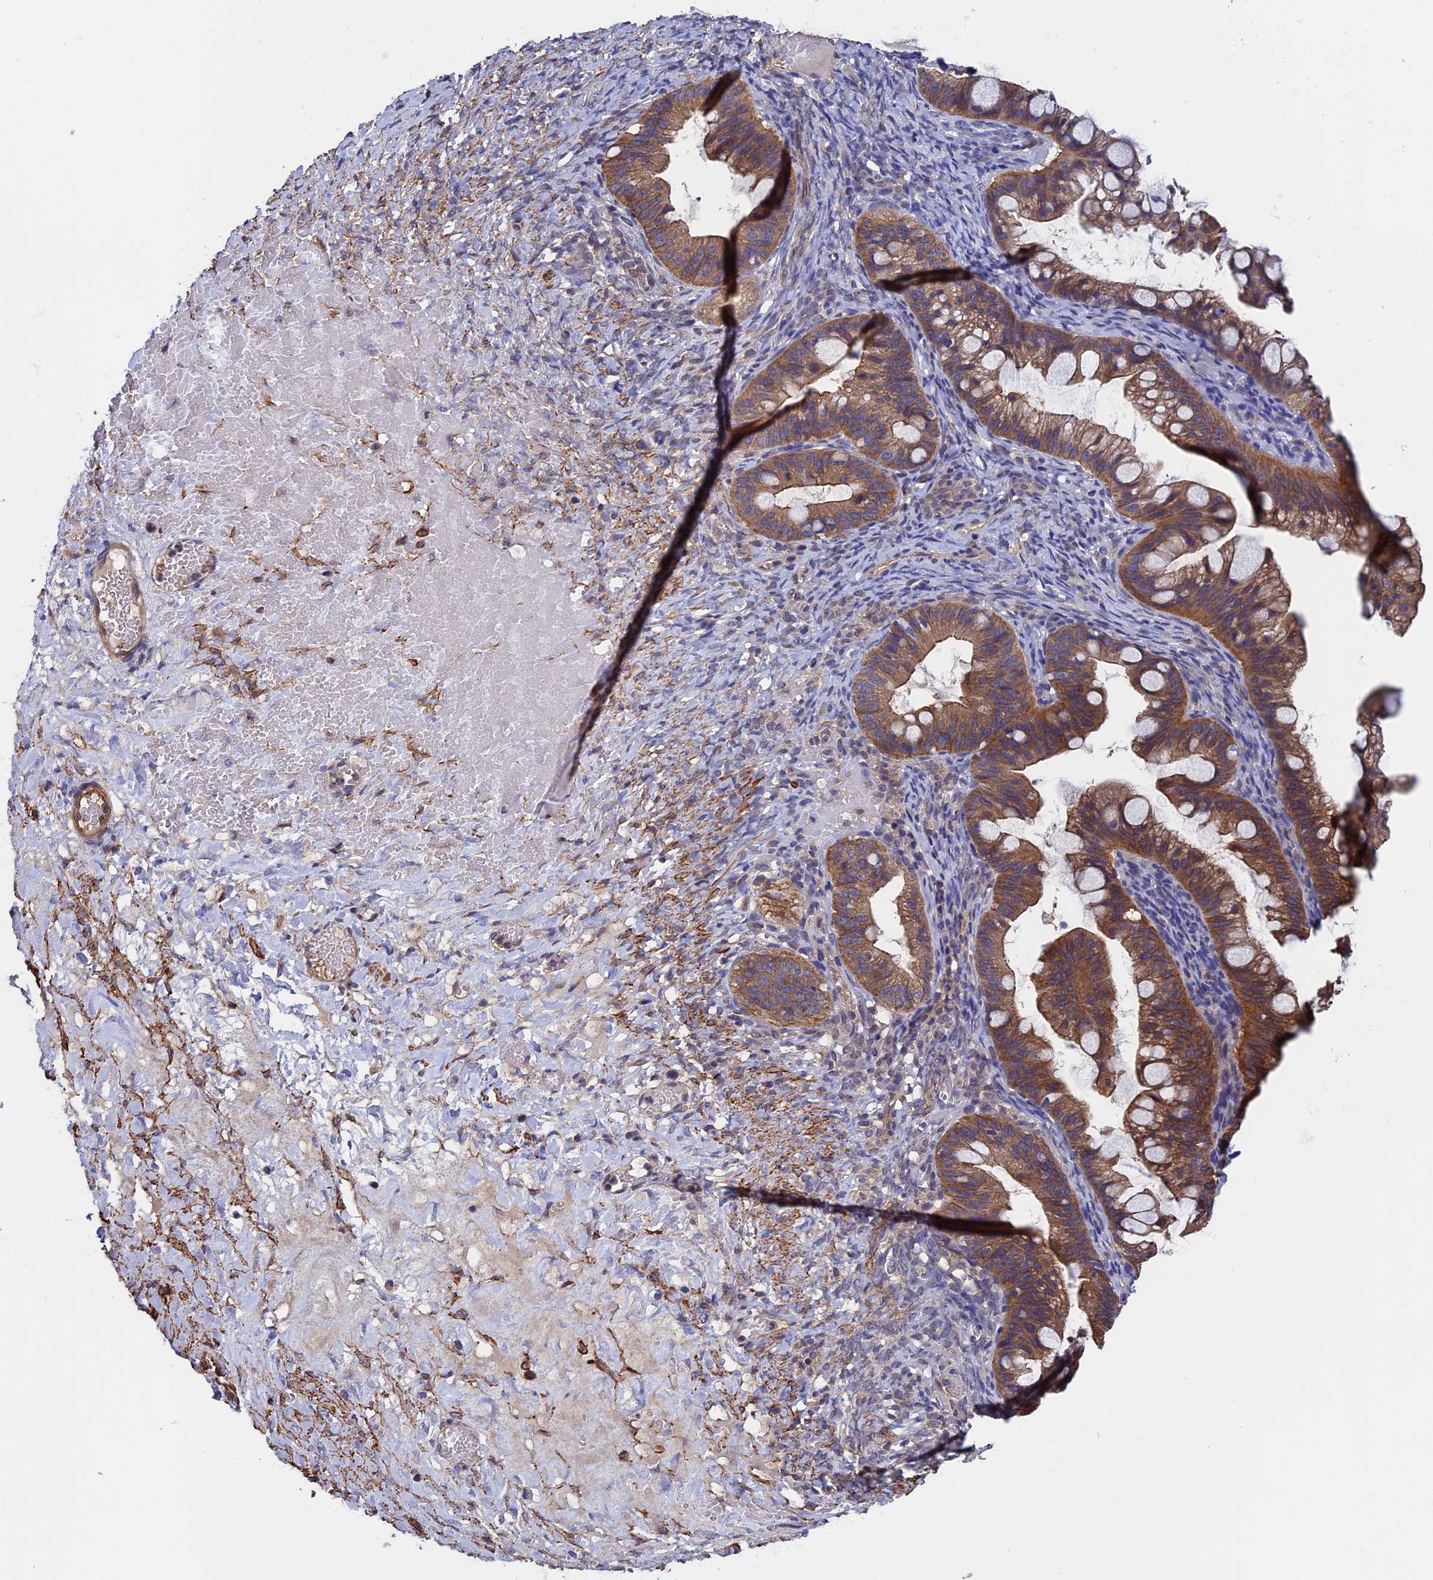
{"staining": {"intensity": "moderate", "quantity": ">75%", "location": "cytoplasmic/membranous"}, "tissue": "ovarian cancer", "cell_type": "Tumor cells", "image_type": "cancer", "snomed": [{"axis": "morphology", "description": "Cystadenocarcinoma, mucinous, NOS"}, {"axis": "topography", "description": "Ovary"}], "caption": "Immunohistochemical staining of human ovarian cancer (mucinous cystadenocarcinoma) shows medium levels of moderate cytoplasmic/membranous protein staining in approximately >75% of tumor cells. (IHC, brightfield microscopy, high magnification).", "gene": "SLC9A5", "patient": {"sex": "female", "age": 73}}